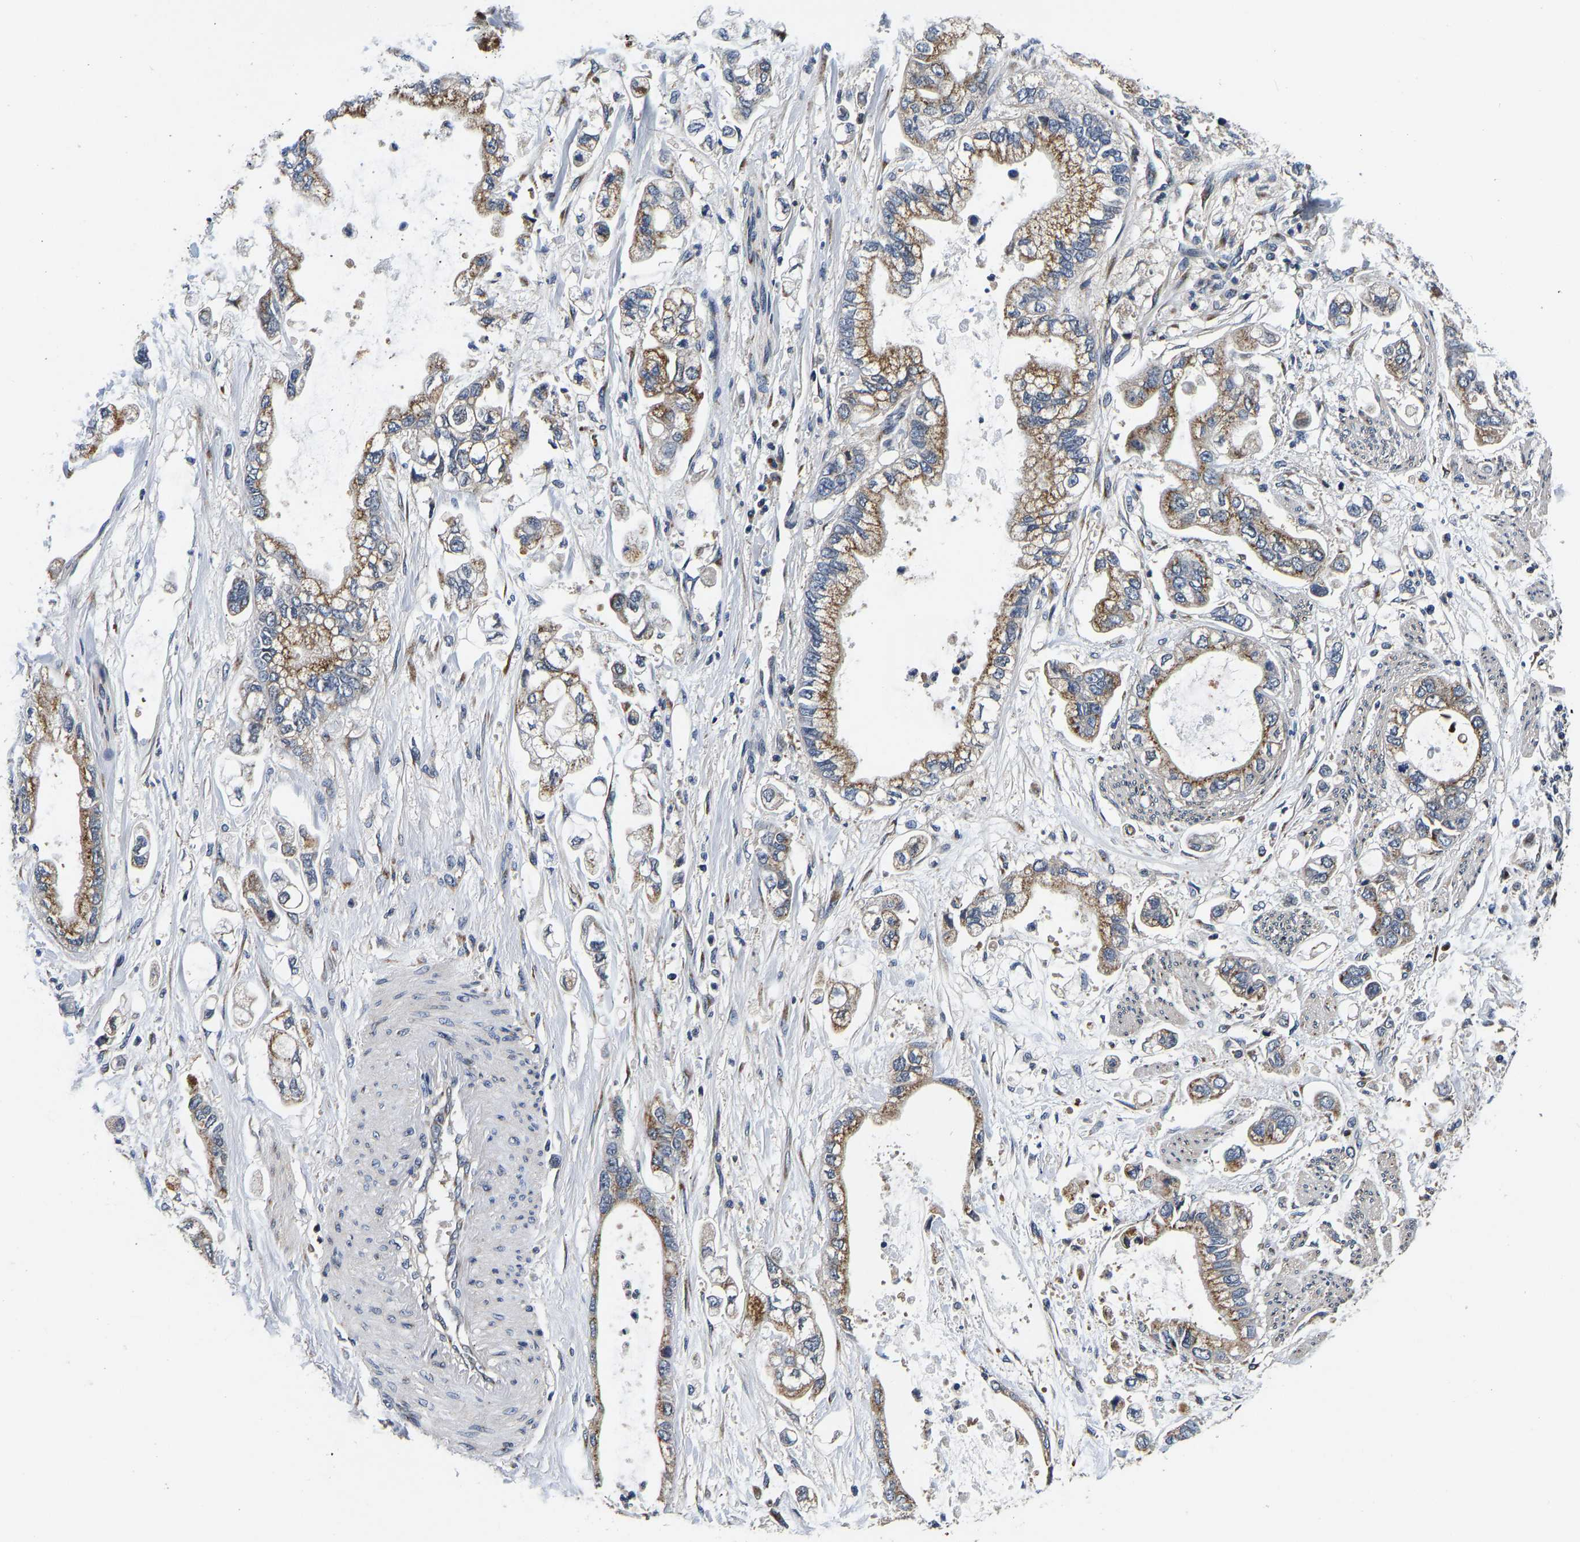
{"staining": {"intensity": "moderate", "quantity": ">75%", "location": "cytoplasmic/membranous"}, "tissue": "stomach cancer", "cell_type": "Tumor cells", "image_type": "cancer", "snomed": [{"axis": "morphology", "description": "Normal tissue, NOS"}, {"axis": "morphology", "description": "Adenocarcinoma, NOS"}, {"axis": "topography", "description": "Stomach"}], "caption": "Immunohistochemistry micrograph of neoplastic tissue: human stomach cancer stained using IHC shows medium levels of moderate protein expression localized specifically in the cytoplasmic/membranous of tumor cells, appearing as a cytoplasmic/membranous brown color.", "gene": "RABAC1", "patient": {"sex": "male", "age": 62}}